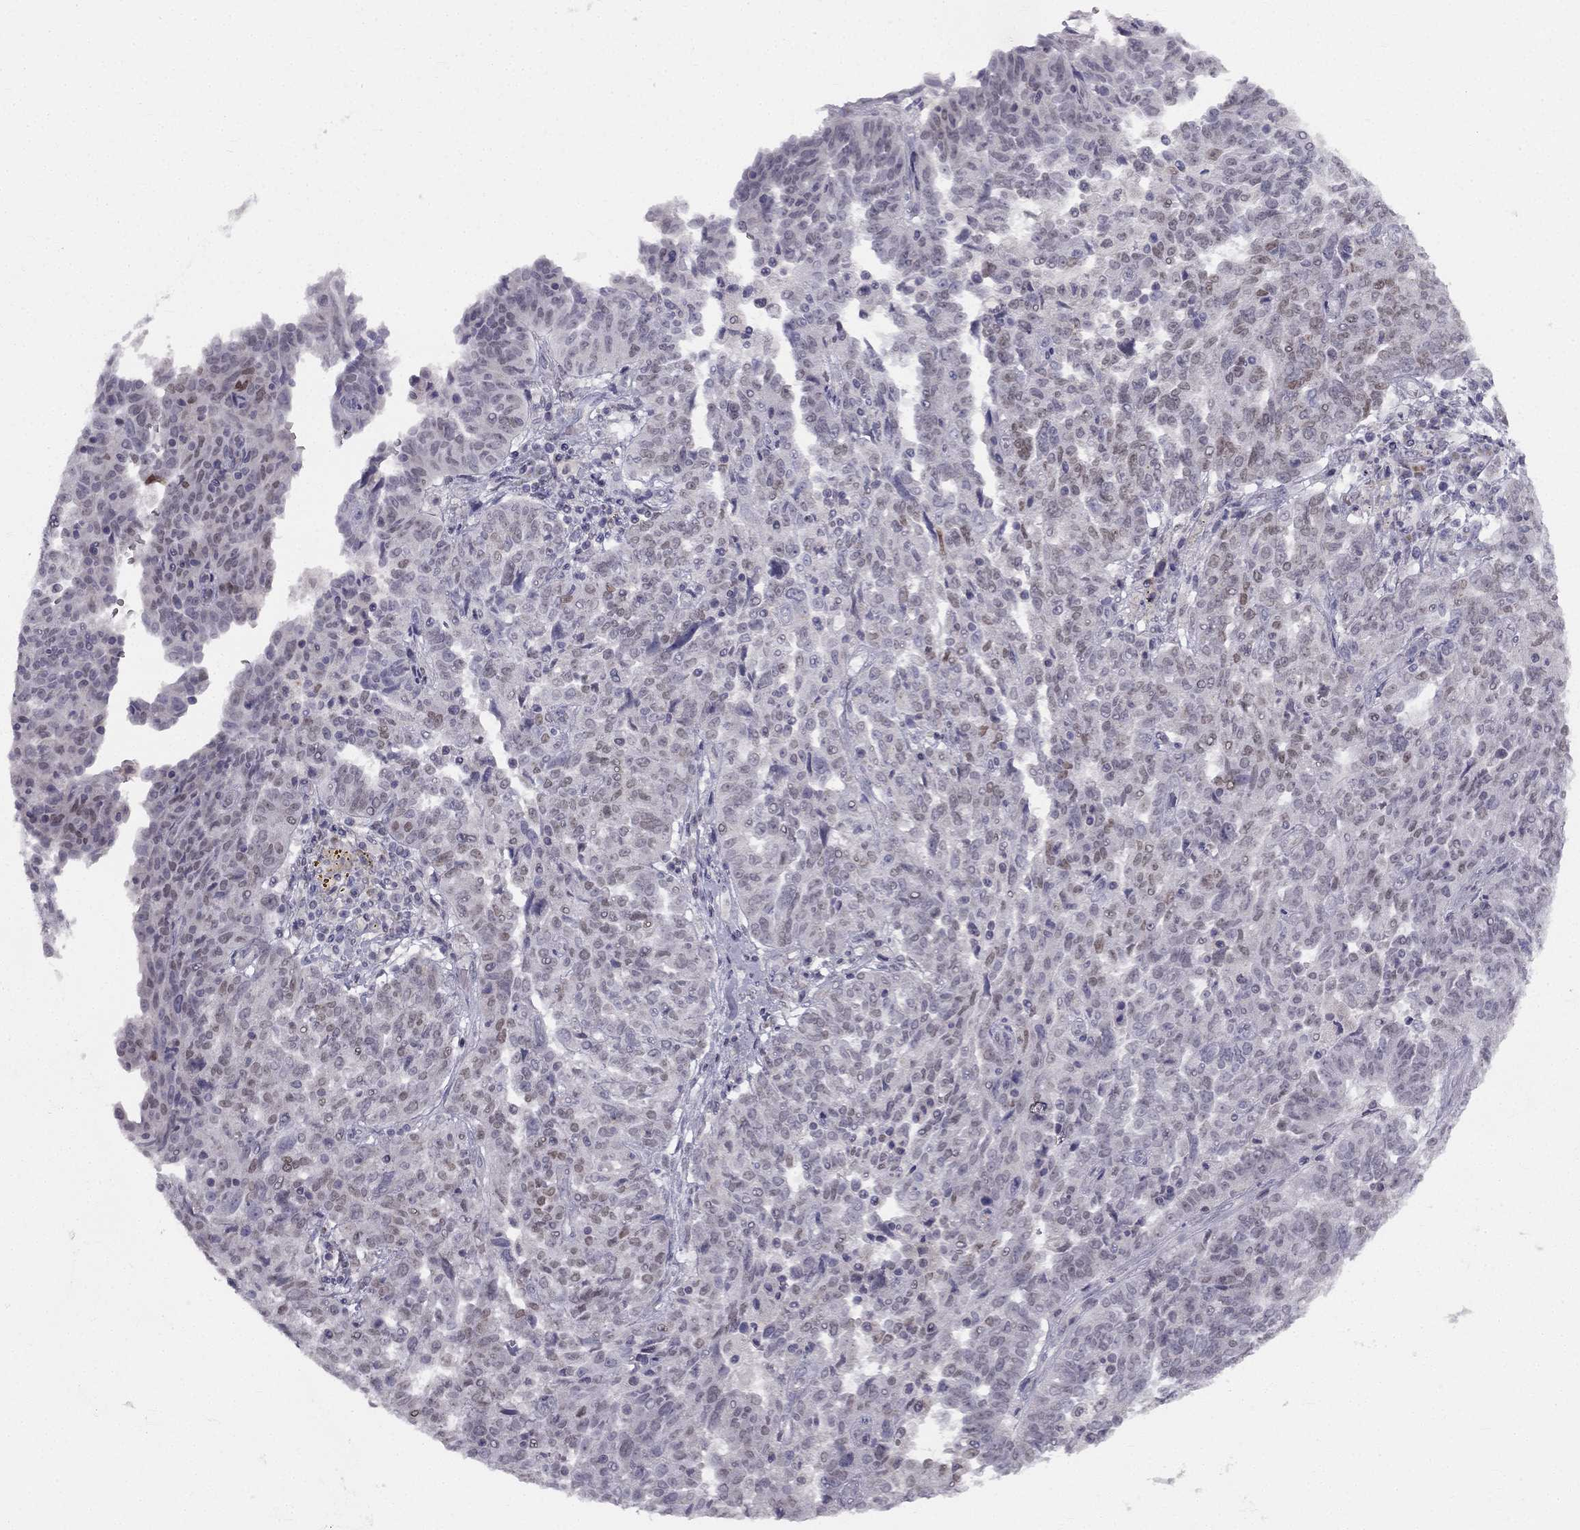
{"staining": {"intensity": "weak", "quantity": "<25%", "location": "nuclear"}, "tissue": "ovarian cancer", "cell_type": "Tumor cells", "image_type": "cancer", "snomed": [{"axis": "morphology", "description": "Cystadenocarcinoma, serous, NOS"}, {"axis": "topography", "description": "Ovary"}], "caption": "High power microscopy image of an IHC image of ovarian cancer, revealing no significant positivity in tumor cells.", "gene": "TRPS1", "patient": {"sex": "female", "age": 67}}